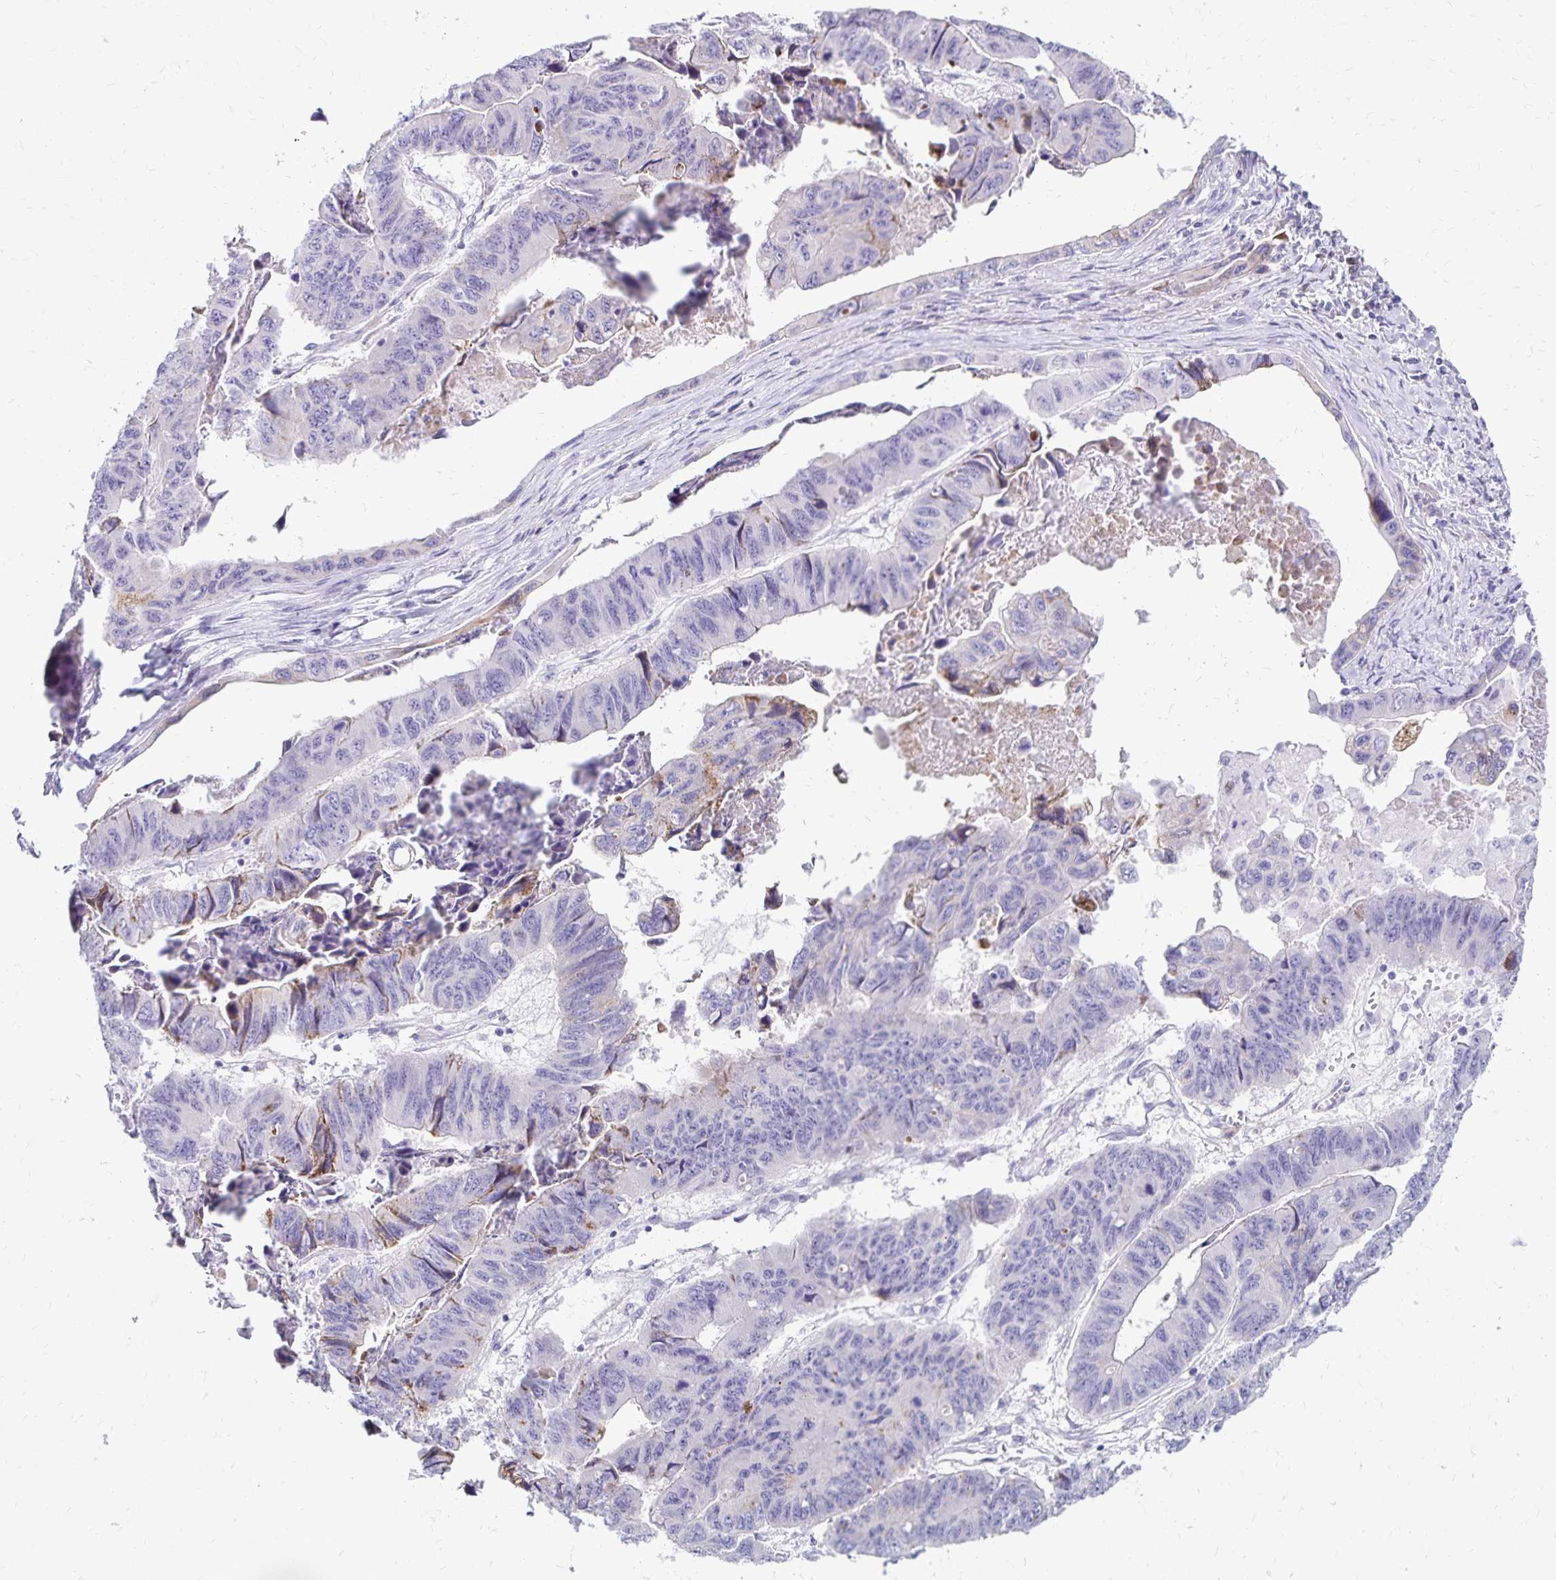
{"staining": {"intensity": "weak", "quantity": "<25%", "location": "cytoplasmic/membranous"}, "tissue": "stomach cancer", "cell_type": "Tumor cells", "image_type": "cancer", "snomed": [{"axis": "morphology", "description": "Adenocarcinoma, NOS"}, {"axis": "topography", "description": "Stomach, lower"}], "caption": "A high-resolution image shows IHC staining of stomach cancer (adenocarcinoma), which demonstrates no significant positivity in tumor cells. Nuclei are stained in blue.", "gene": "NECAP1", "patient": {"sex": "male", "age": 77}}